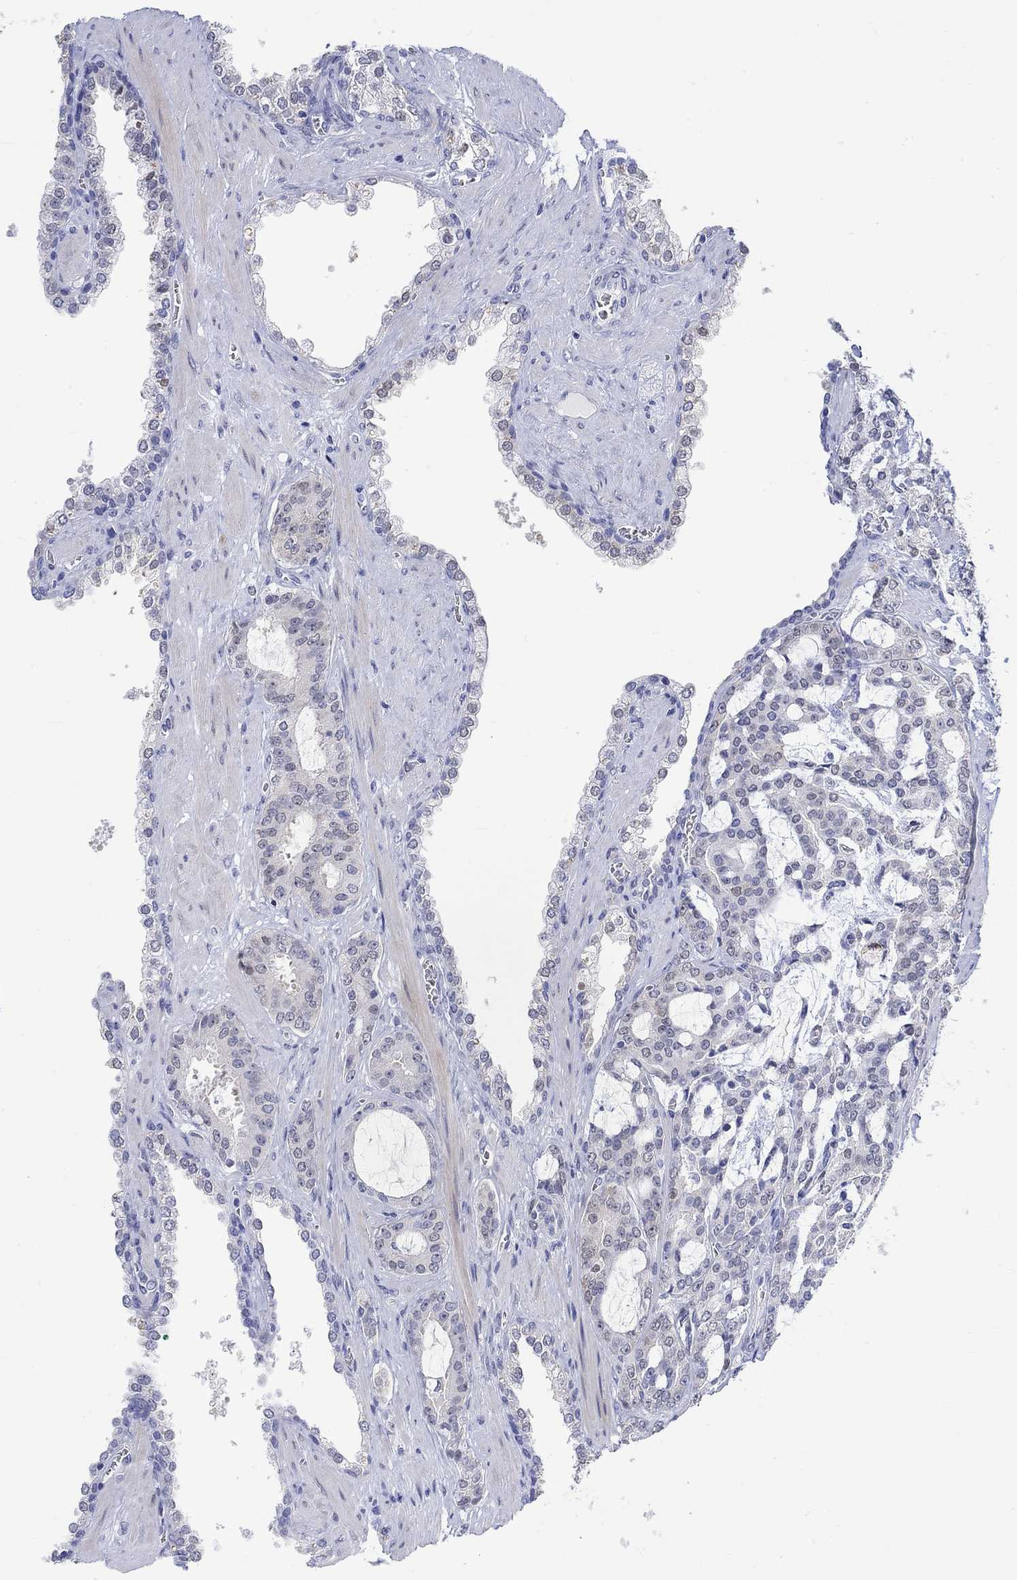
{"staining": {"intensity": "weak", "quantity": "<25%", "location": "nuclear"}, "tissue": "prostate cancer", "cell_type": "Tumor cells", "image_type": "cancer", "snomed": [{"axis": "morphology", "description": "Adenocarcinoma, NOS"}, {"axis": "topography", "description": "Prostate"}], "caption": "Tumor cells show no significant protein staining in prostate adenocarcinoma.", "gene": "MSI1", "patient": {"sex": "male", "age": 67}}